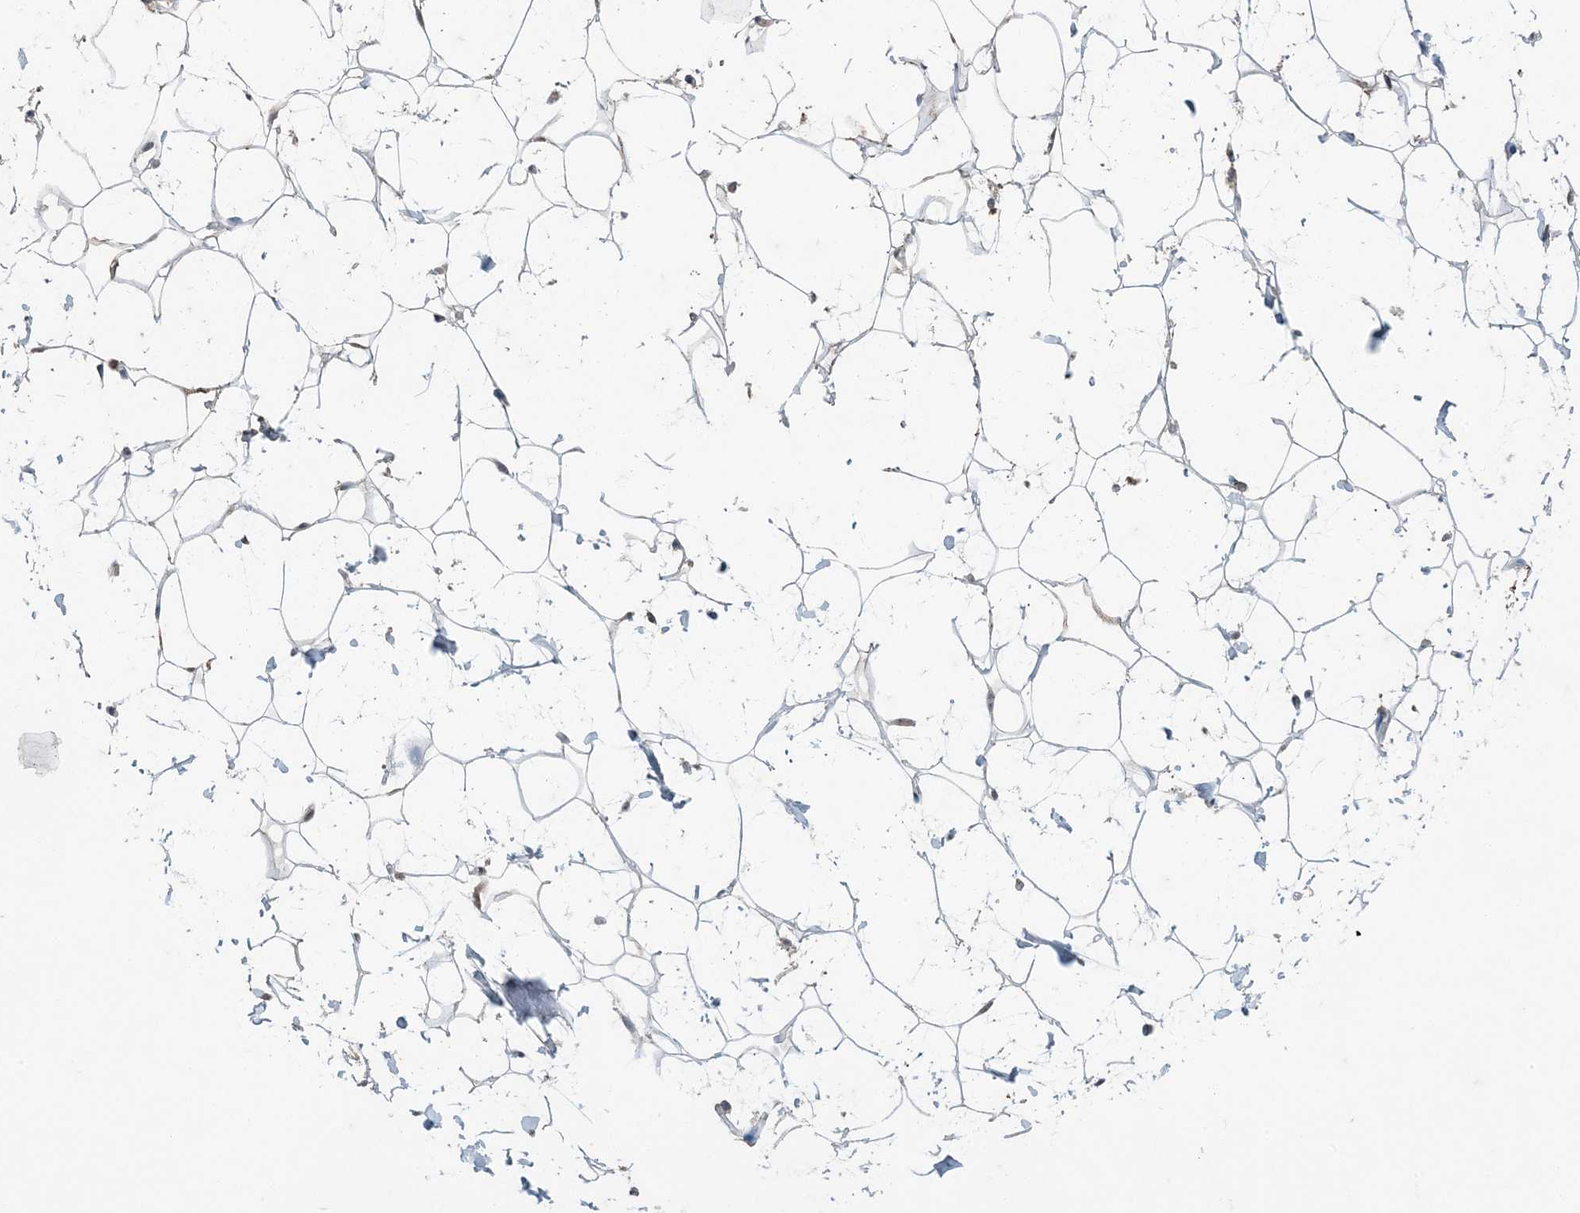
{"staining": {"intensity": "weak", "quantity": ">75%", "location": "nuclear"}, "tissue": "adipose tissue", "cell_type": "Adipocytes", "image_type": "normal", "snomed": [{"axis": "morphology", "description": "Normal tissue, NOS"}, {"axis": "topography", "description": "Breast"}], "caption": "Weak nuclear expression for a protein is present in about >75% of adipocytes of unremarkable adipose tissue using immunohistochemistry (IHC).", "gene": "GNL1", "patient": {"sex": "female", "age": 26}}